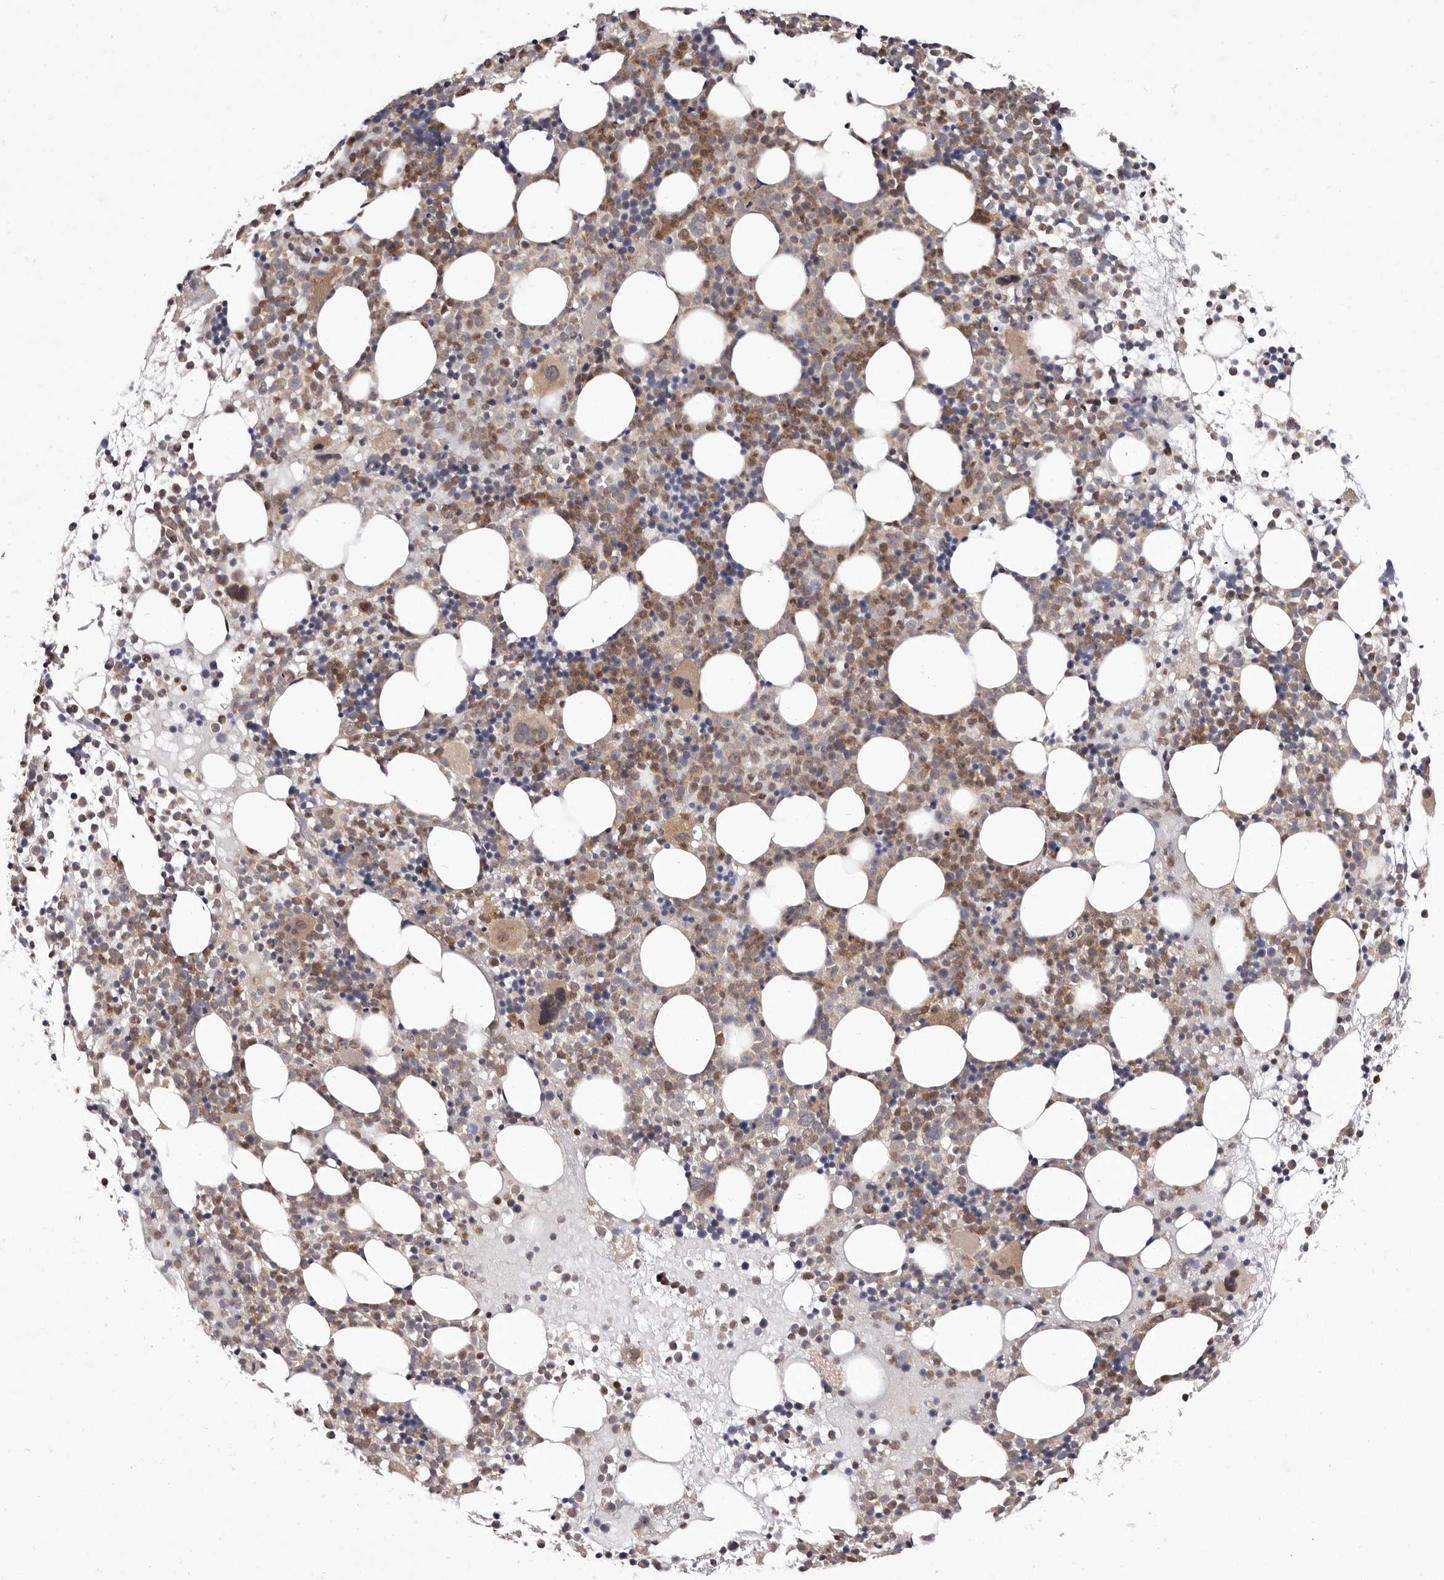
{"staining": {"intensity": "moderate", "quantity": ">75%", "location": "cytoplasmic/membranous,nuclear"}, "tissue": "bone marrow", "cell_type": "Hematopoietic cells", "image_type": "normal", "snomed": [{"axis": "morphology", "description": "Normal tissue, NOS"}, {"axis": "topography", "description": "Bone marrow"}], "caption": "Bone marrow stained with a brown dye demonstrates moderate cytoplasmic/membranous,nuclear positive expression in about >75% of hematopoietic cells.", "gene": "GLRX3", "patient": {"sex": "female", "age": 57}}